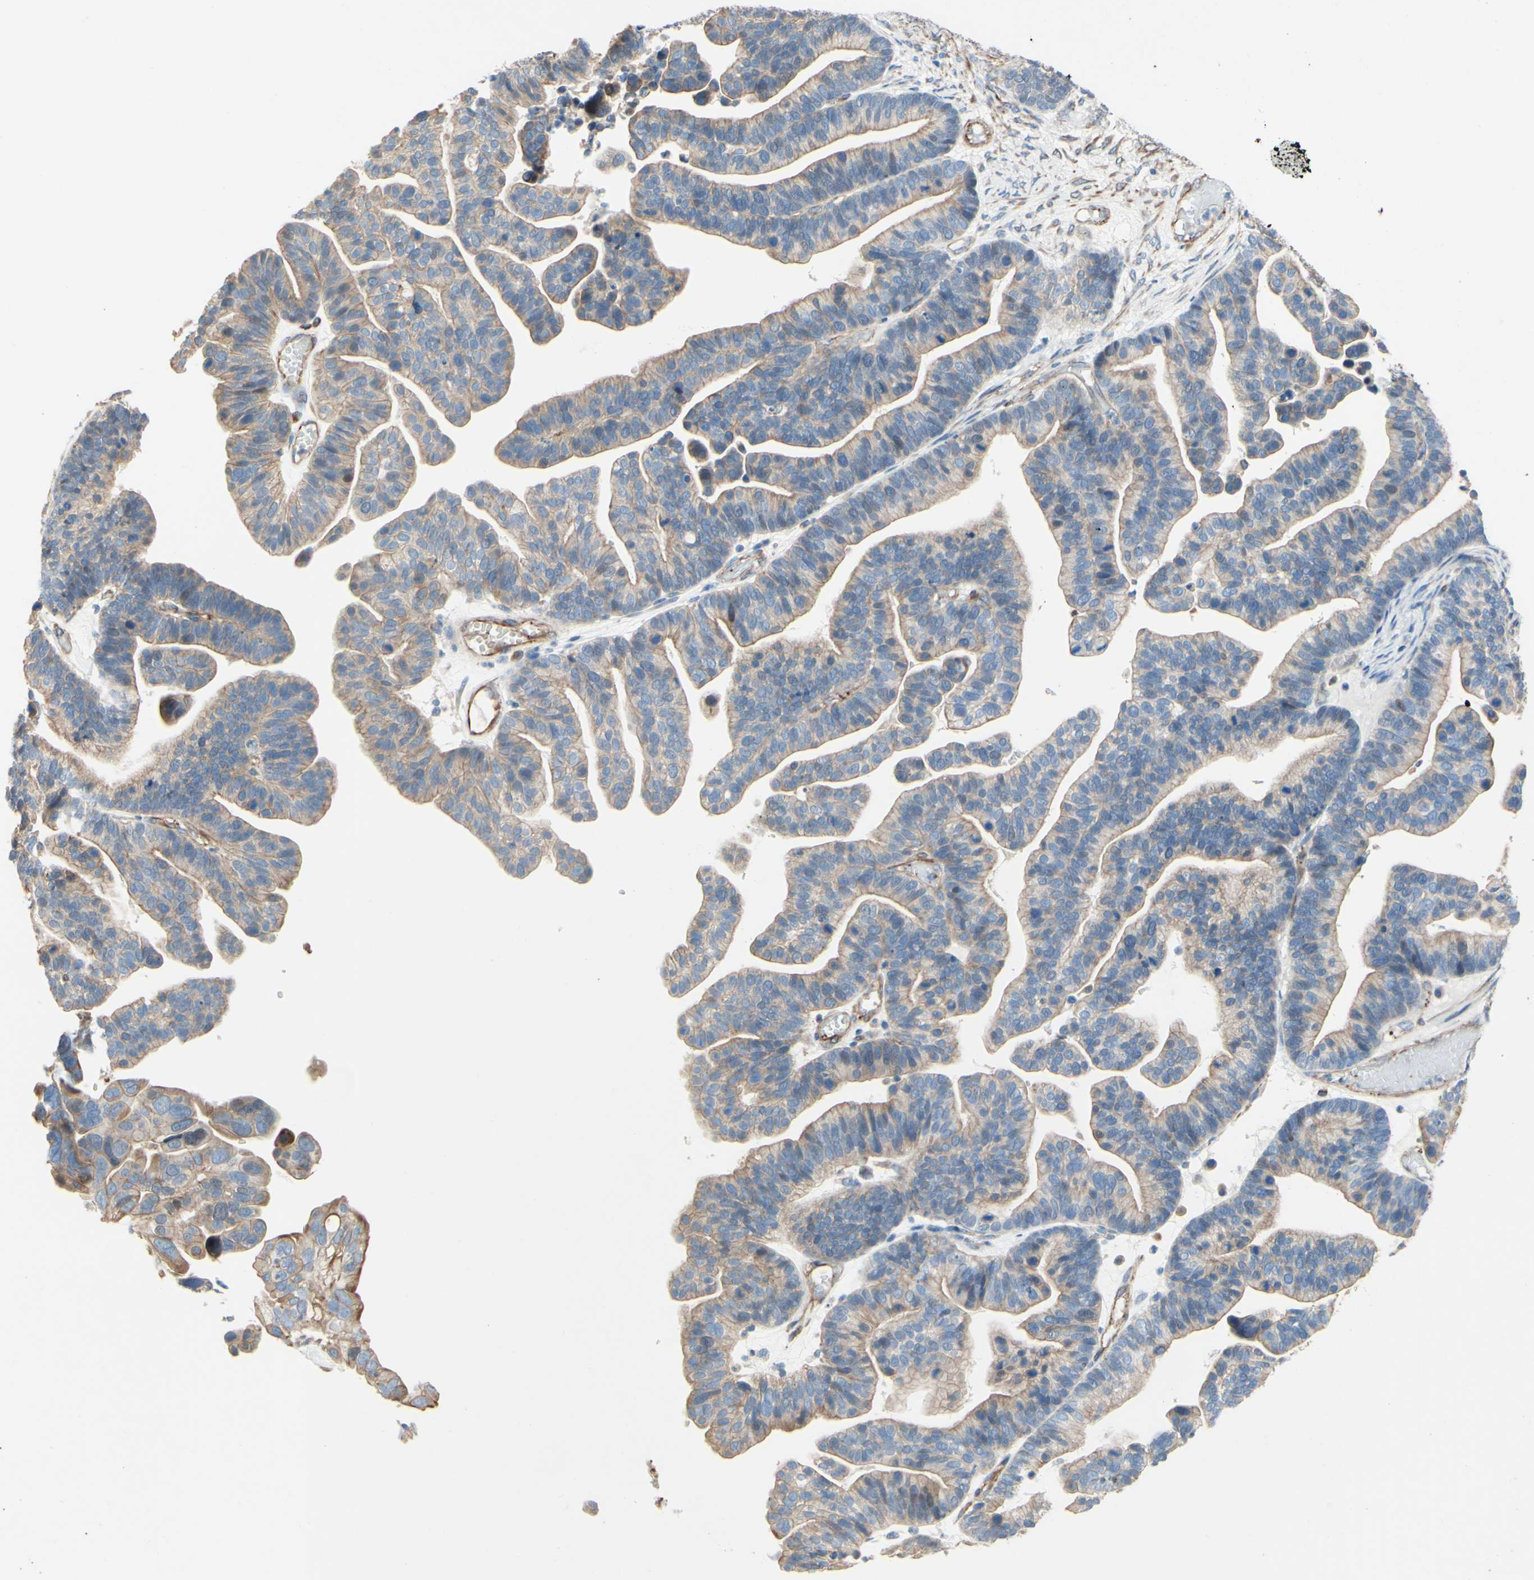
{"staining": {"intensity": "weak", "quantity": ">75%", "location": "cytoplasmic/membranous"}, "tissue": "ovarian cancer", "cell_type": "Tumor cells", "image_type": "cancer", "snomed": [{"axis": "morphology", "description": "Cystadenocarcinoma, serous, NOS"}, {"axis": "topography", "description": "Ovary"}], "caption": "Protein expression analysis of serous cystadenocarcinoma (ovarian) shows weak cytoplasmic/membranous expression in about >75% of tumor cells. (Brightfield microscopy of DAB IHC at high magnification).", "gene": "ENDOD1", "patient": {"sex": "female", "age": 56}}